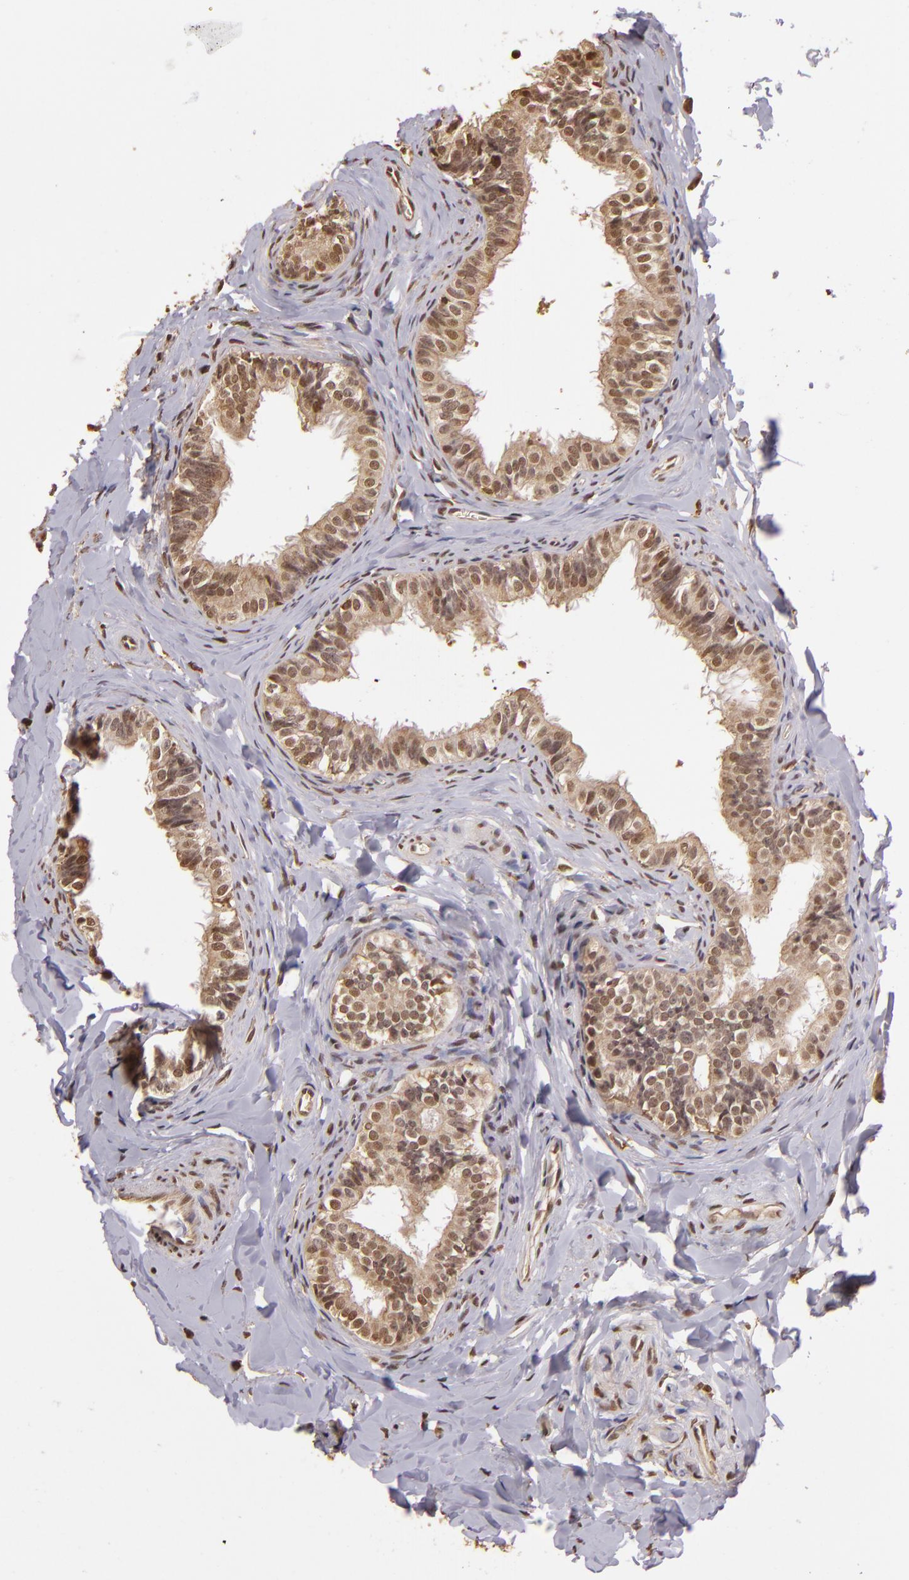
{"staining": {"intensity": "weak", "quantity": ">75%", "location": "cytoplasmic/membranous,nuclear"}, "tissue": "epididymis", "cell_type": "Glandular cells", "image_type": "normal", "snomed": [{"axis": "morphology", "description": "Normal tissue, NOS"}, {"axis": "topography", "description": "Epididymis"}], "caption": "IHC histopathology image of normal epididymis: human epididymis stained using immunohistochemistry demonstrates low levels of weak protein expression localized specifically in the cytoplasmic/membranous,nuclear of glandular cells, appearing as a cytoplasmic/membranous,nuclear brown color.", "gene": "ARPC2", "patient": {"sex": "male", "age": 26}}